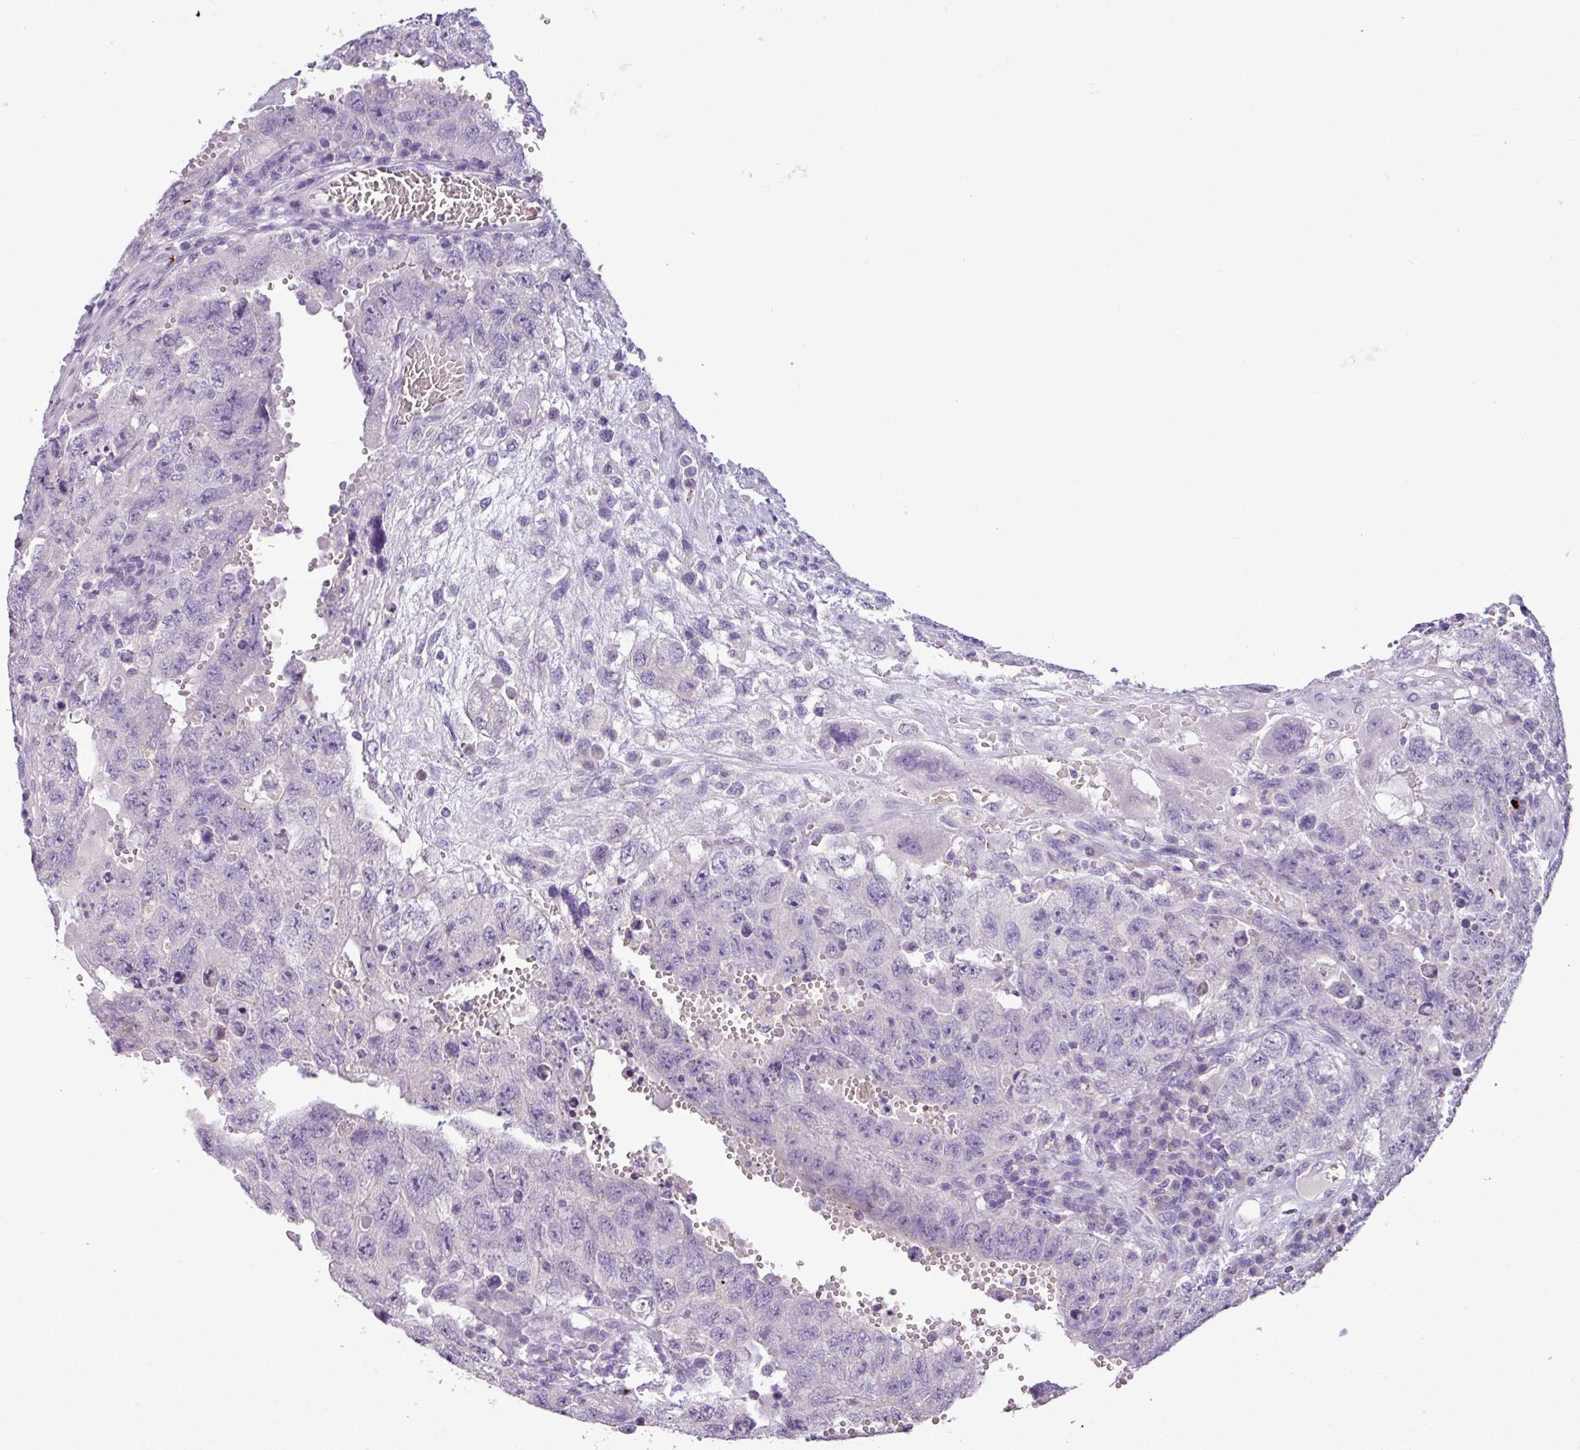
{"staining": {"intensity": "negative", "quantity": "none", "location": "none"}, "tissue": "testis cancer", "cell_type": "Tumor cells", "image_type": "cancer", "snomed": [{"axis": "morphology", "description": "Carcinoma, Embryonal, NOS"}, {"axis": "topography", "description": "Testis"}], "caption": "IHC image of testis embryonal carcinoma stained for a protein (brown), which reveals no expression in tumor cells.", "gene": "IL17A", "patient": {"sex": "male", "age": 26}}